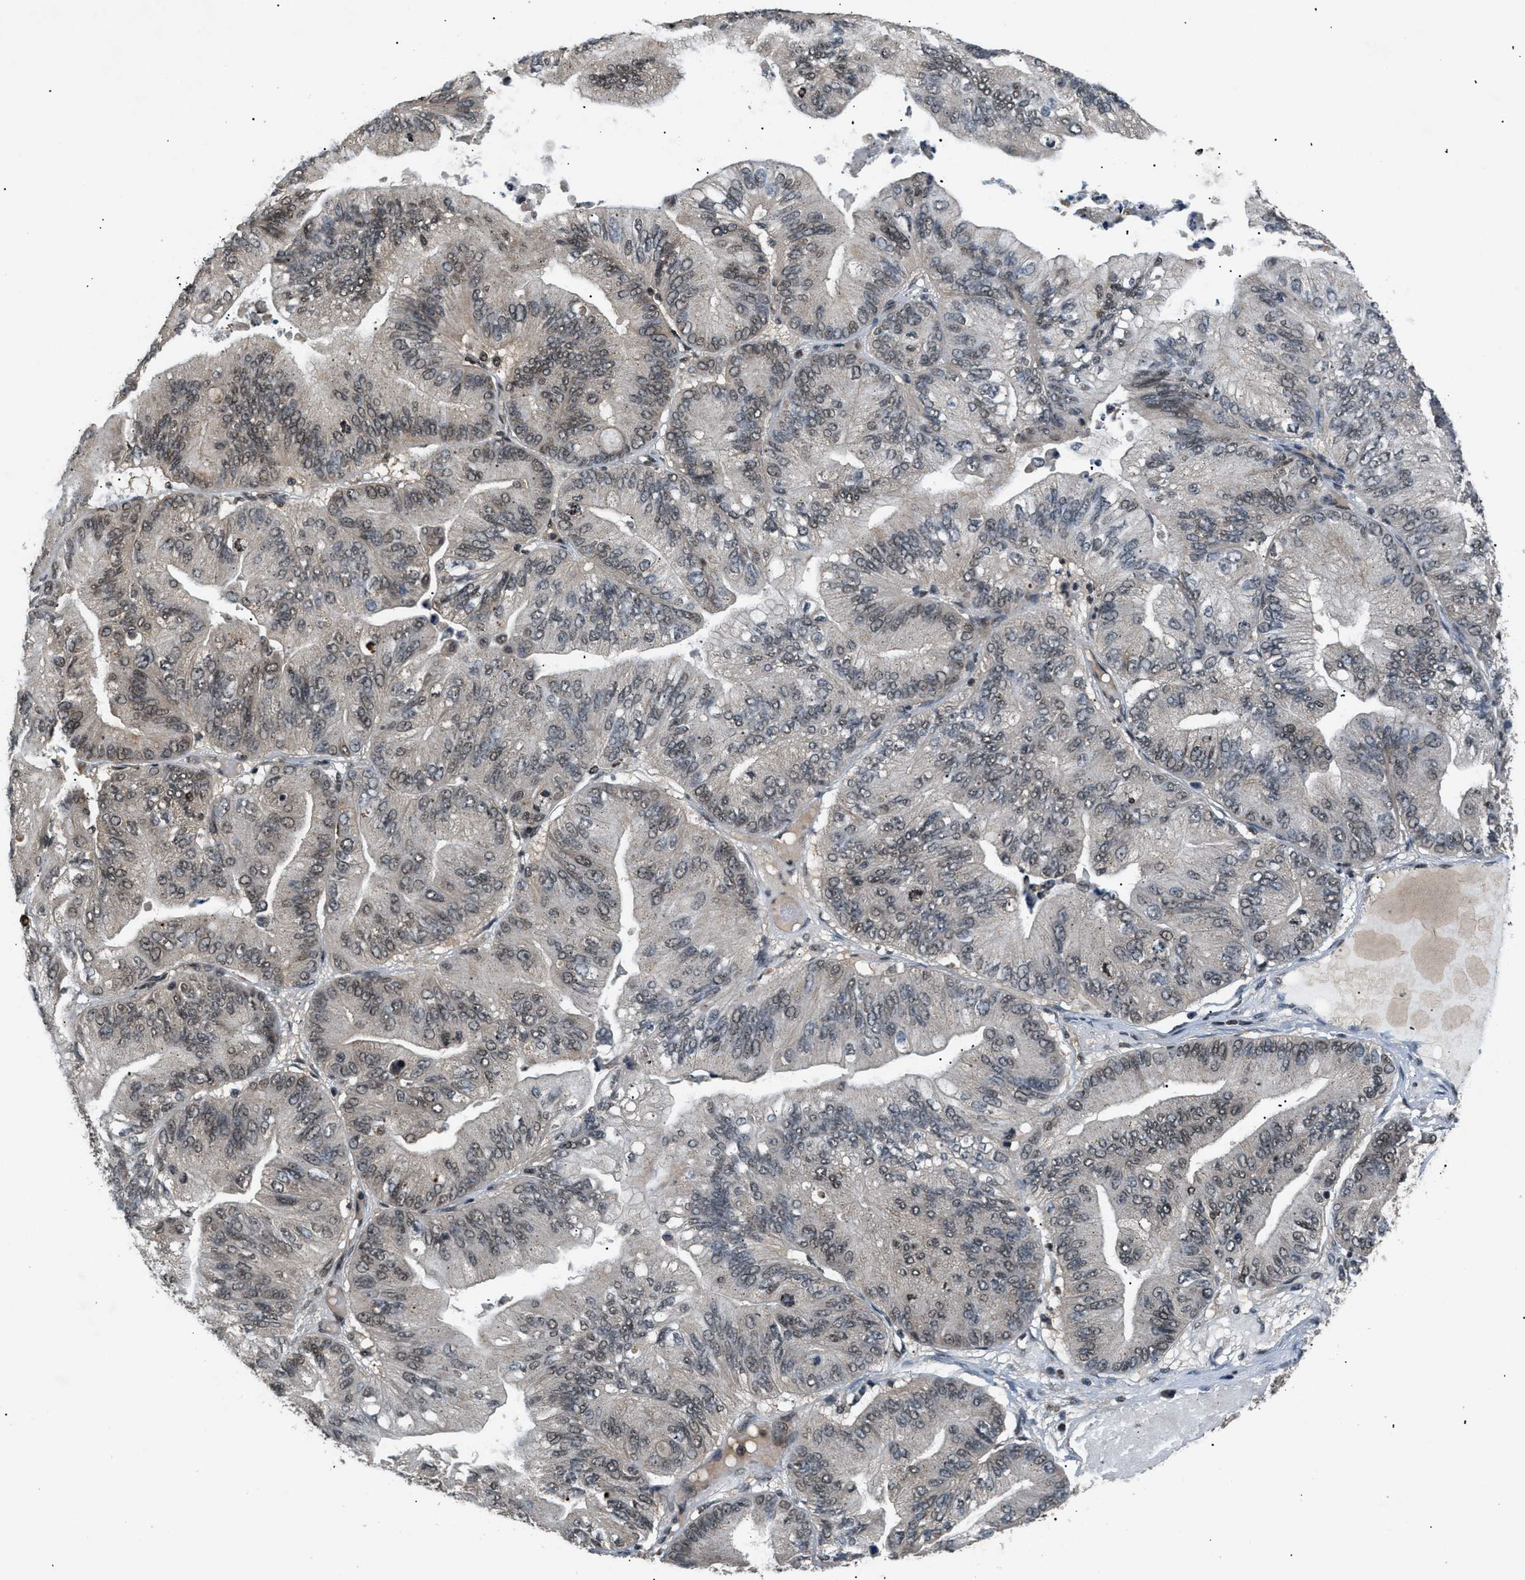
{"staining": {"intensity": "weak", "quantity": "25%-75%", "location": "nuclear"}, "tissue": "ovarian cancer", "cell_type": "Tumor cells", "image_type": "cancer", "snomed": [{"axis": "morphology", "description": "Cystadenocarcinoma, mucinous, NOS"}, {"axis": "topography", "description": "Ovary"}], "caption": "The immunohistochemical stain highlights weak nuclear staining in tumor cells of mucinous cystadenocarcinoma (ovarian) tissue.", "gene": "RBM5", "patient": {"sex": "female", "age": 61}}